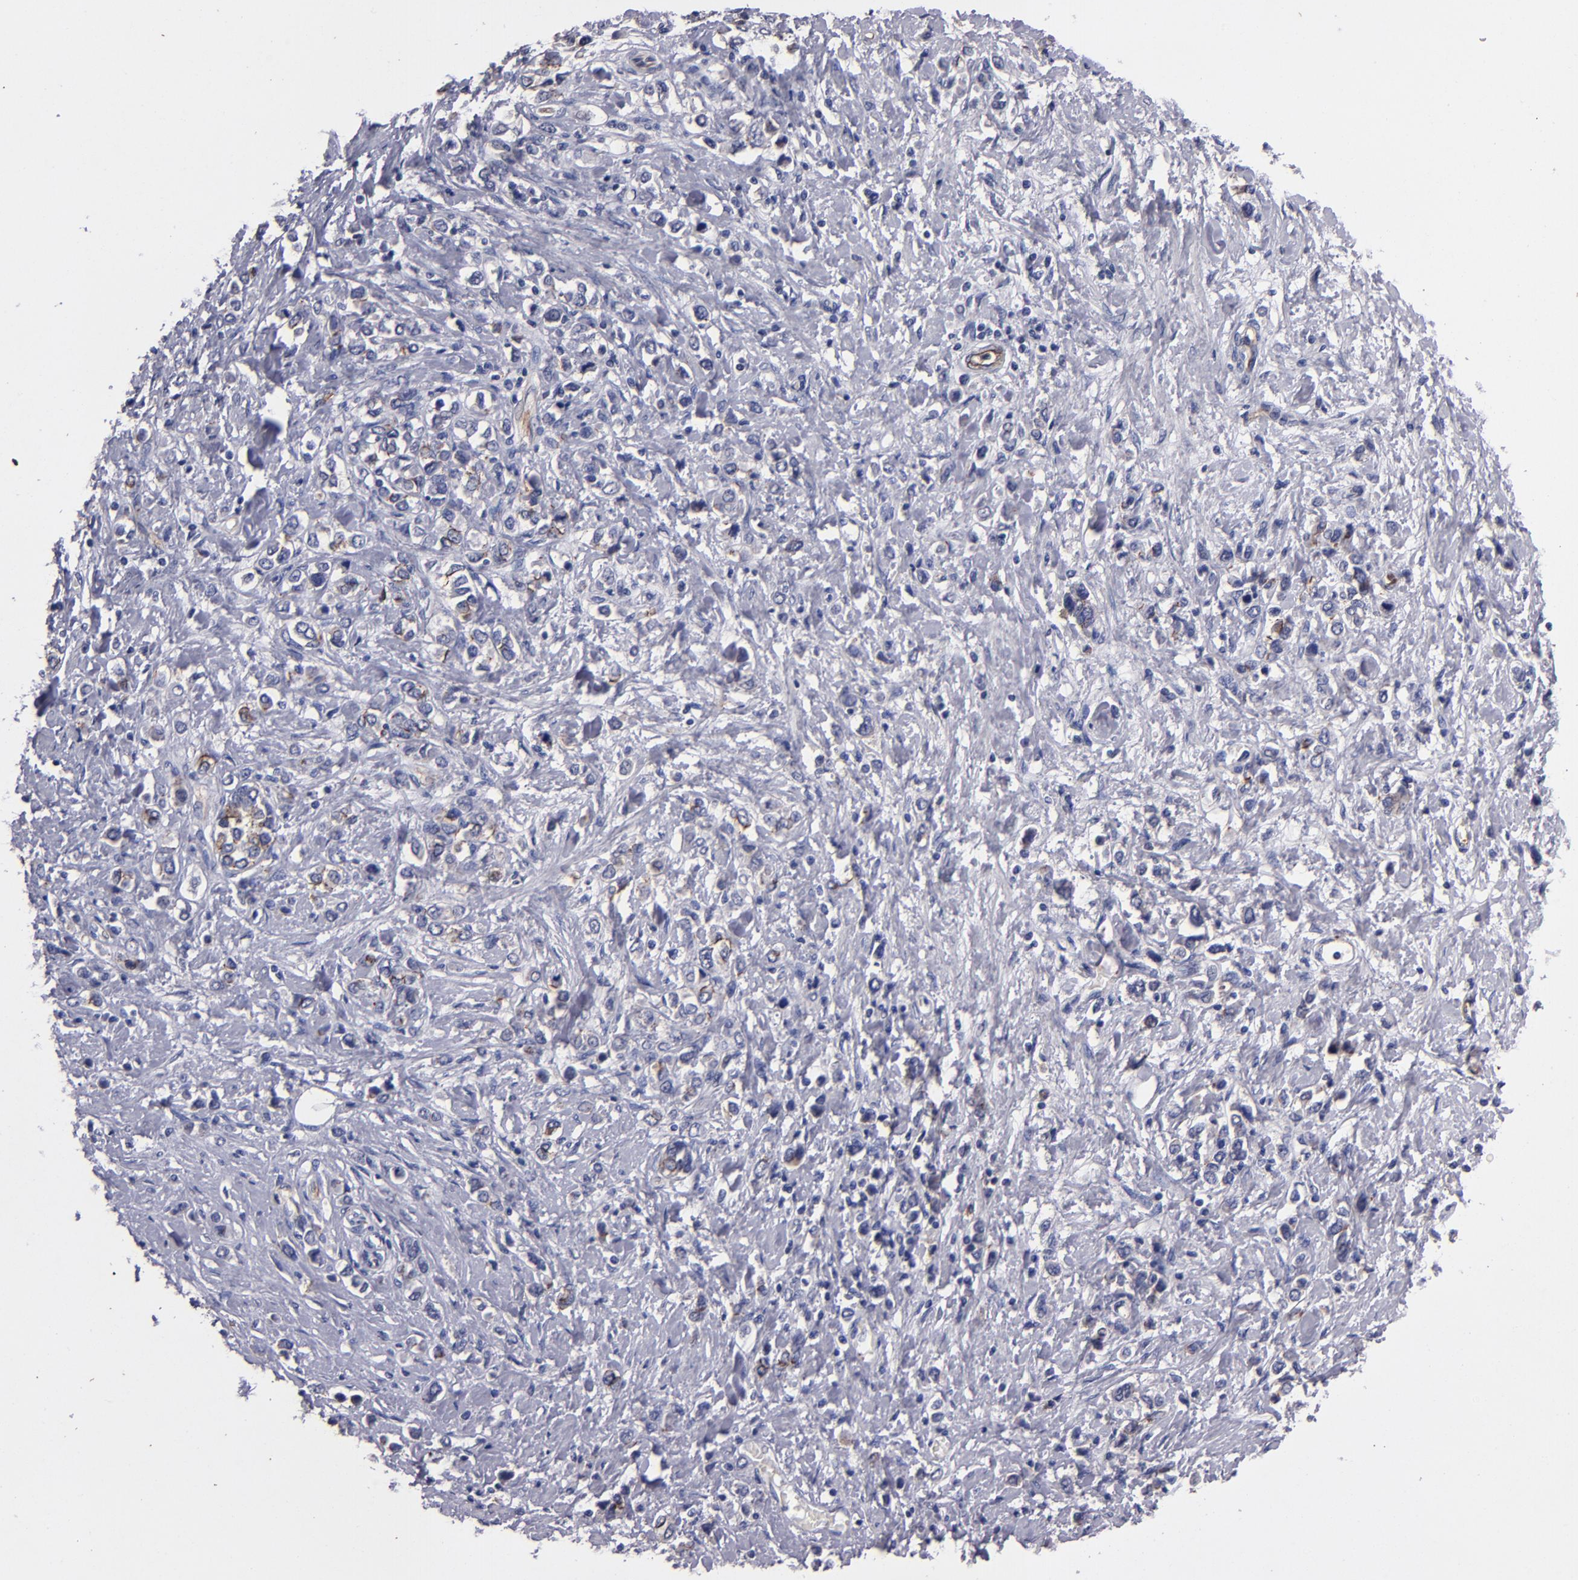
{"staining": {"intensity": "moderate", "quantity": "<25%", "location": "cytoplasmic/membranous"}, "tissue": "stomach cancer", "cell_type": "Tumor cells", "image_type": "cancer", "snomed": [{"axis": "morphology", "description": "Adenocarcinoma, NOS"}, {"axis": "topography", "description": "Stomach, upper"}], "caption": "Protein staining of stomach cancer tissue exhibits moderate cytoplasmic/membranous staining in approximately <25% of tumor cells.", "gene": "CLDN5", "patient": {"sex": "male", "age": 76}}